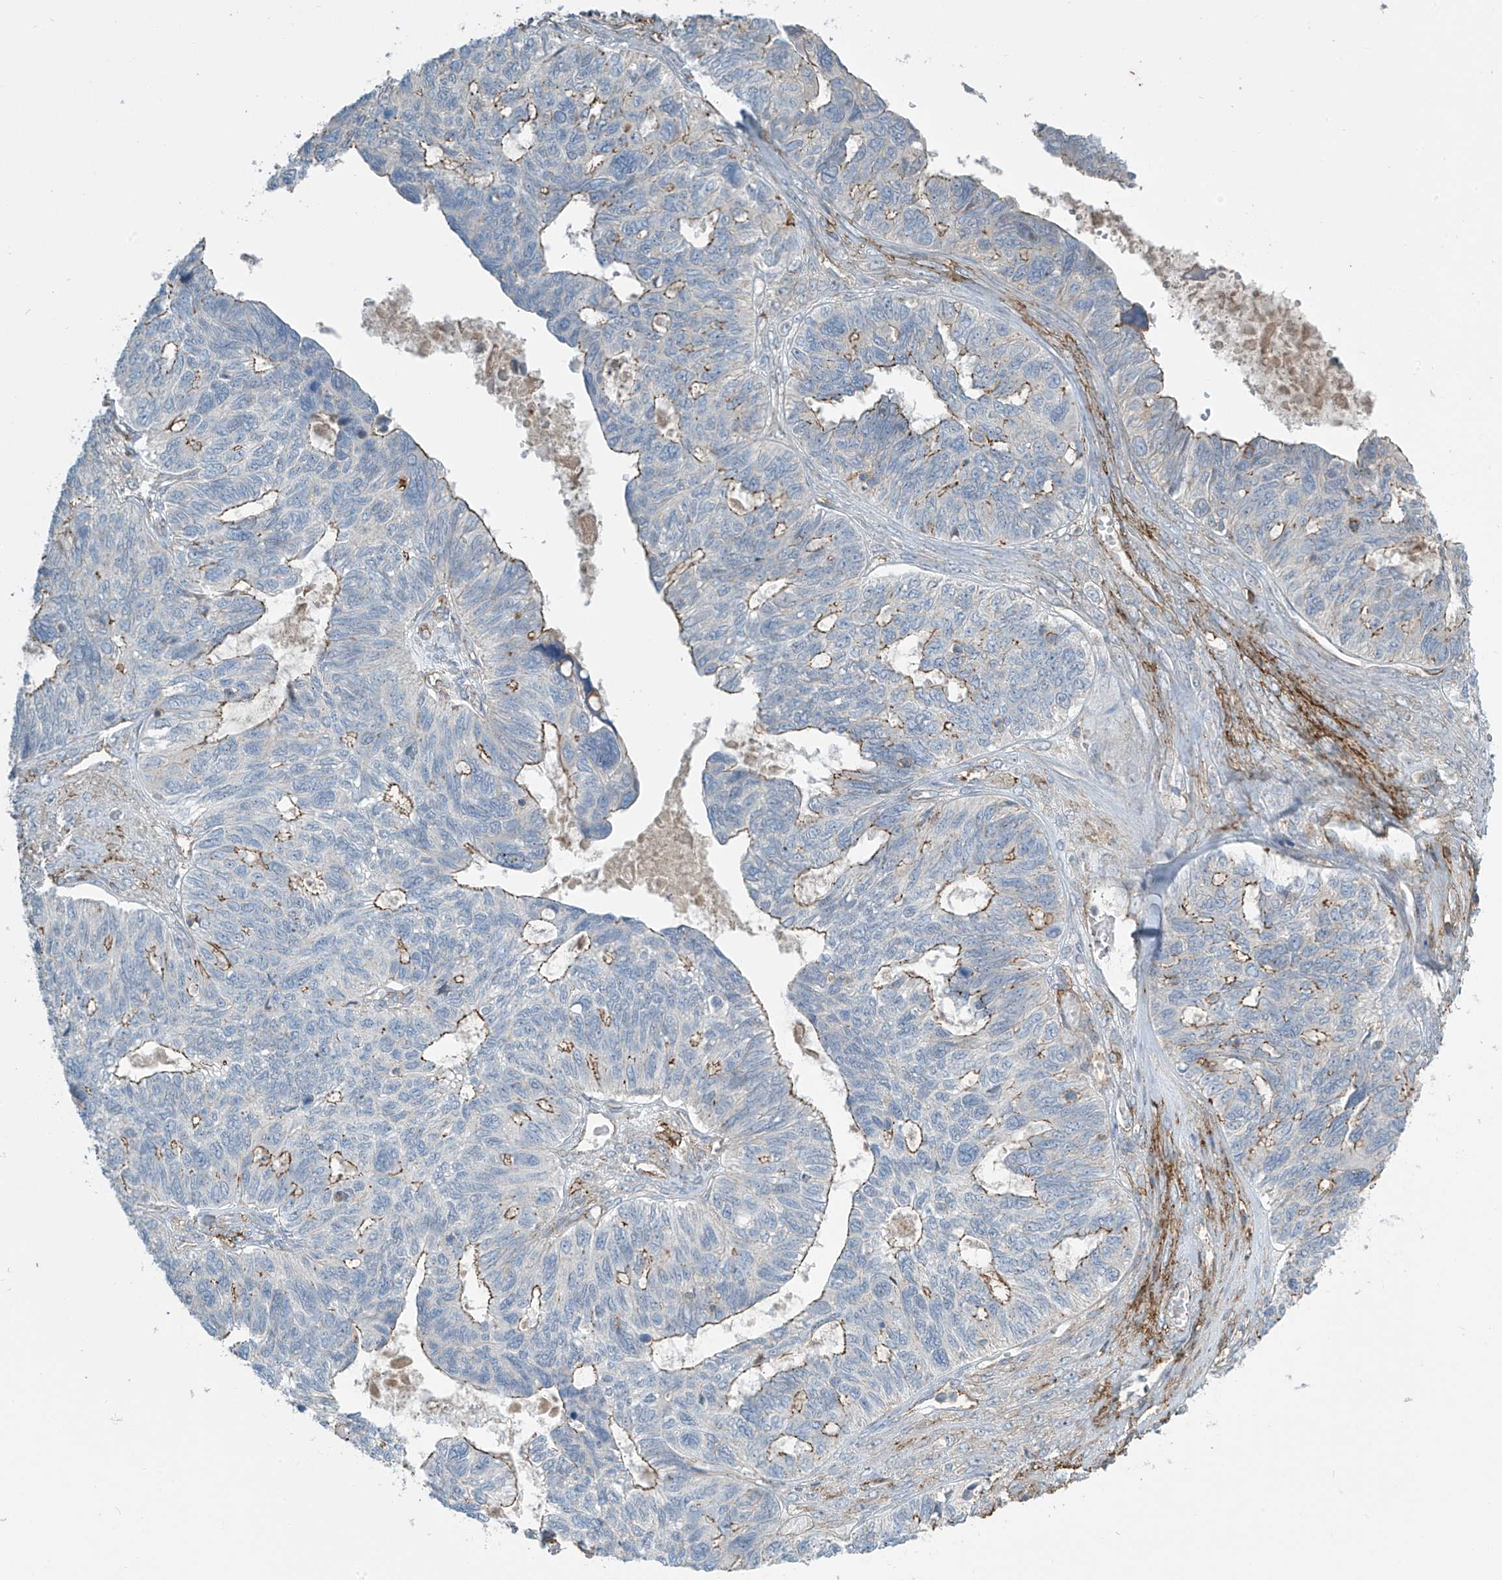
{"staining": {"intensity": "moderate", "quantity": "25%-75%", "location": "cytoplasmic/membranous"}, "tissue": "ovarian cancer", "cell_type": "Tumor cells", "image_type": "cancer", "snomed": [{"axis": "morphology", "description": "Cystadenocarcinoma, serous, NOS"}, {"axis": "topography", "description": "Ovary"}], "caption": "A high-resolution image shows immunohistochemistry (IHC) staining of ovarian serous cystadenocarcinoma, which demonstrates moderate cytoplasmic/membranous staining in about 25%-75% of tumor cells.", "gene": "SLC9A2", "patient": {"sex": "female", "age": 79}}